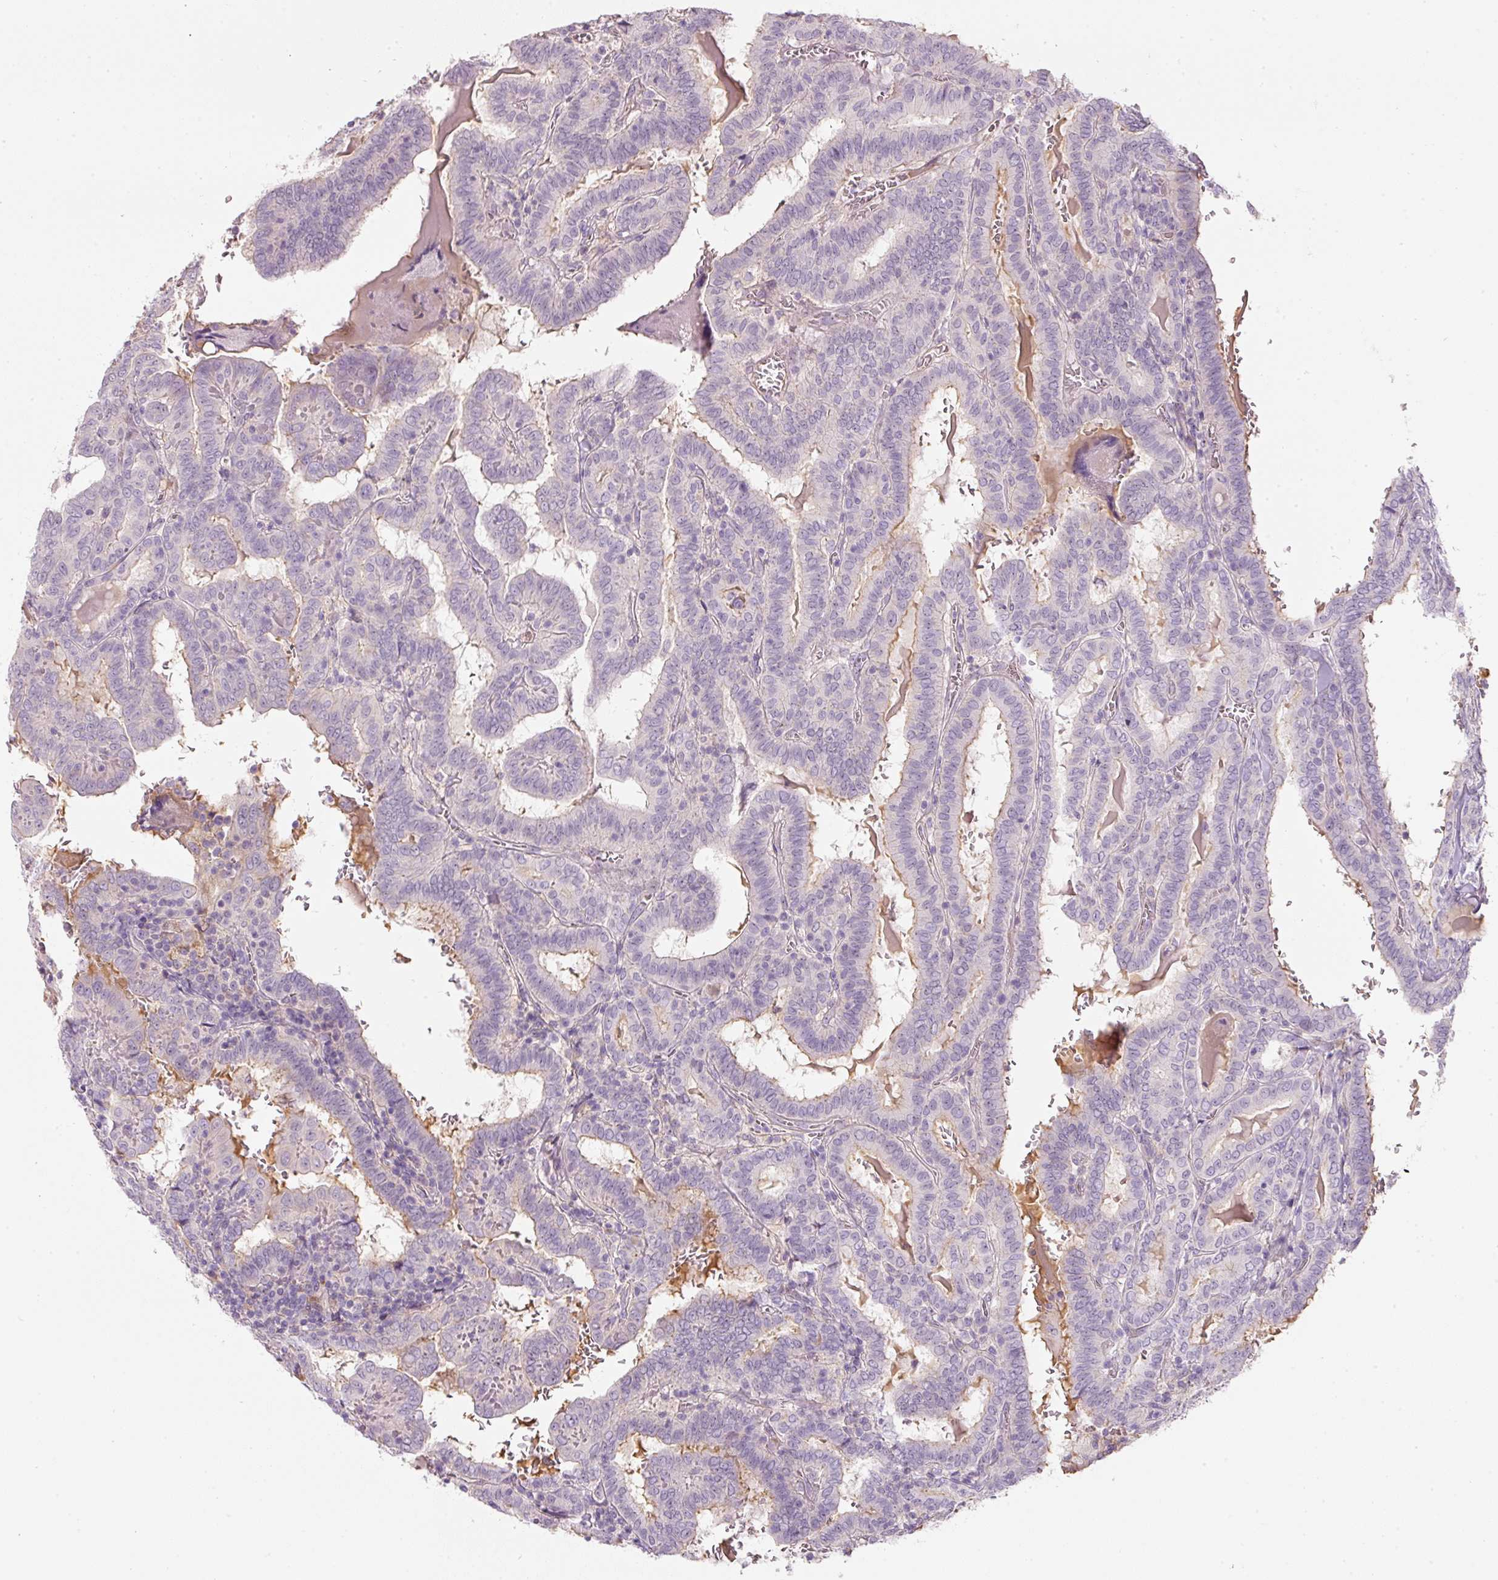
{"staining": {"intensity": "negative", "quantity": "none", "location": "none"}, "tissue": "thyroid cancer", "cell_type": "Tumor cells", "image_type": "cancer", "snomed": [{"axis": "morphology", "description": "Papillary adenocarcinoma, NOS"}, {"axis": "topography", "description": "Thyroid gland"}], "caption": "Photomicrograph shows no significant protein expression in tumor cells of thyroid cancer. The staining is performed using DAB brown chromogen with nuclei counter-stained in using hematoxylin.", "gene": "TMEM37", "patient": {"sex": "female", "age": 72}}